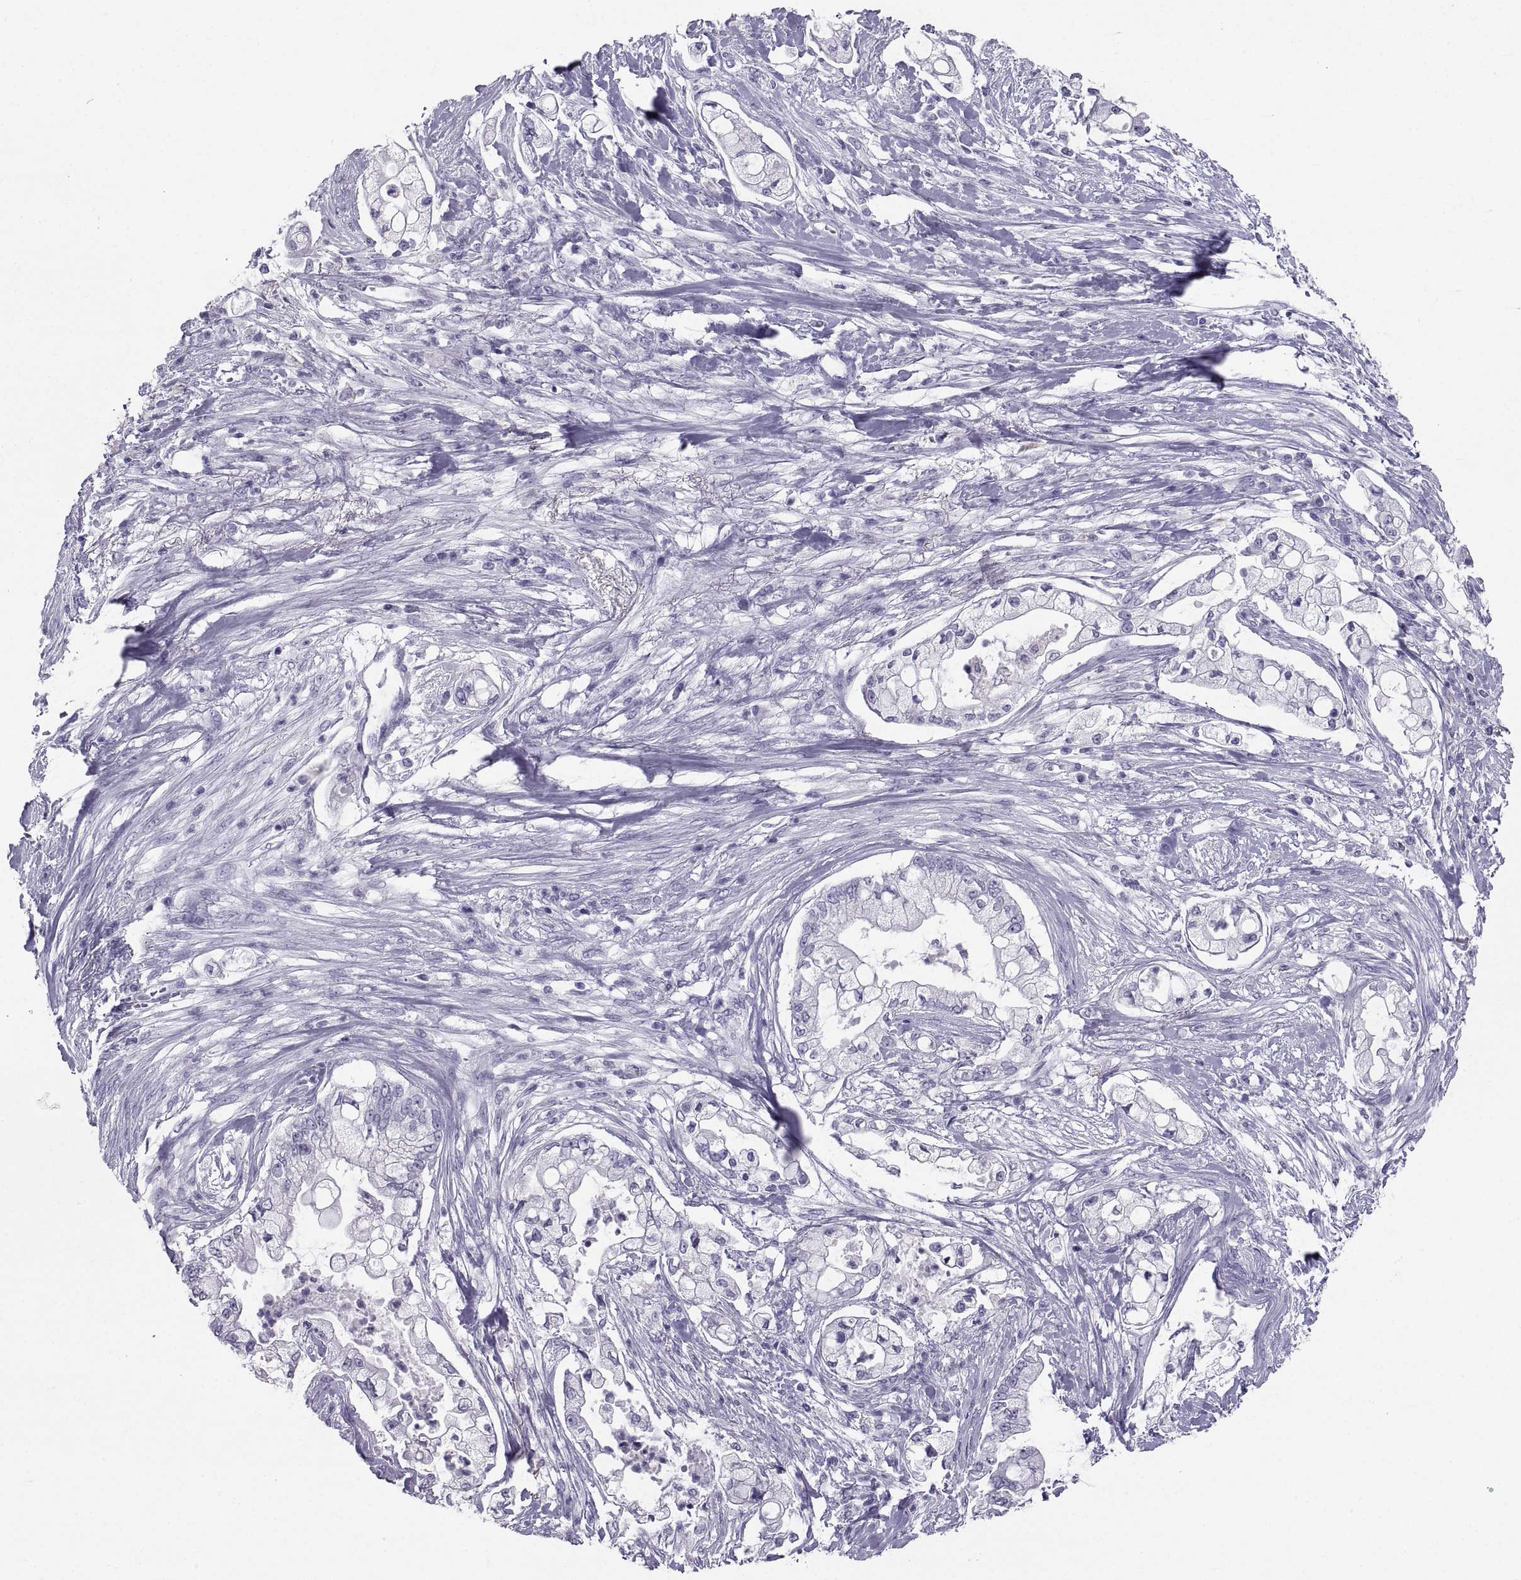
{"staining": {"intensity": "negative", "quantity": "none", "location": "none"}, "tissue": "pancreatic cancer", "cell_type": "Tumor cells", "image_type": "cancer", "snomed": [{"axis": "morphology", "description": "Adenocarcinoma, NOS"}, {"axis": "topography", "description": "Pancreas"}], "caption": "An IHC histopathology image of pancreatic cancer (adenocarcinoma) is shown. There is no staining in tumor cells of pancreatic cancer (adenocarcinoma). (DAB (3,3'-diaminobenzidine) IHC with hematoxylin counter stain).", "gene": "PCSK1N", "patient": {"sex": "female", "age": 69}}